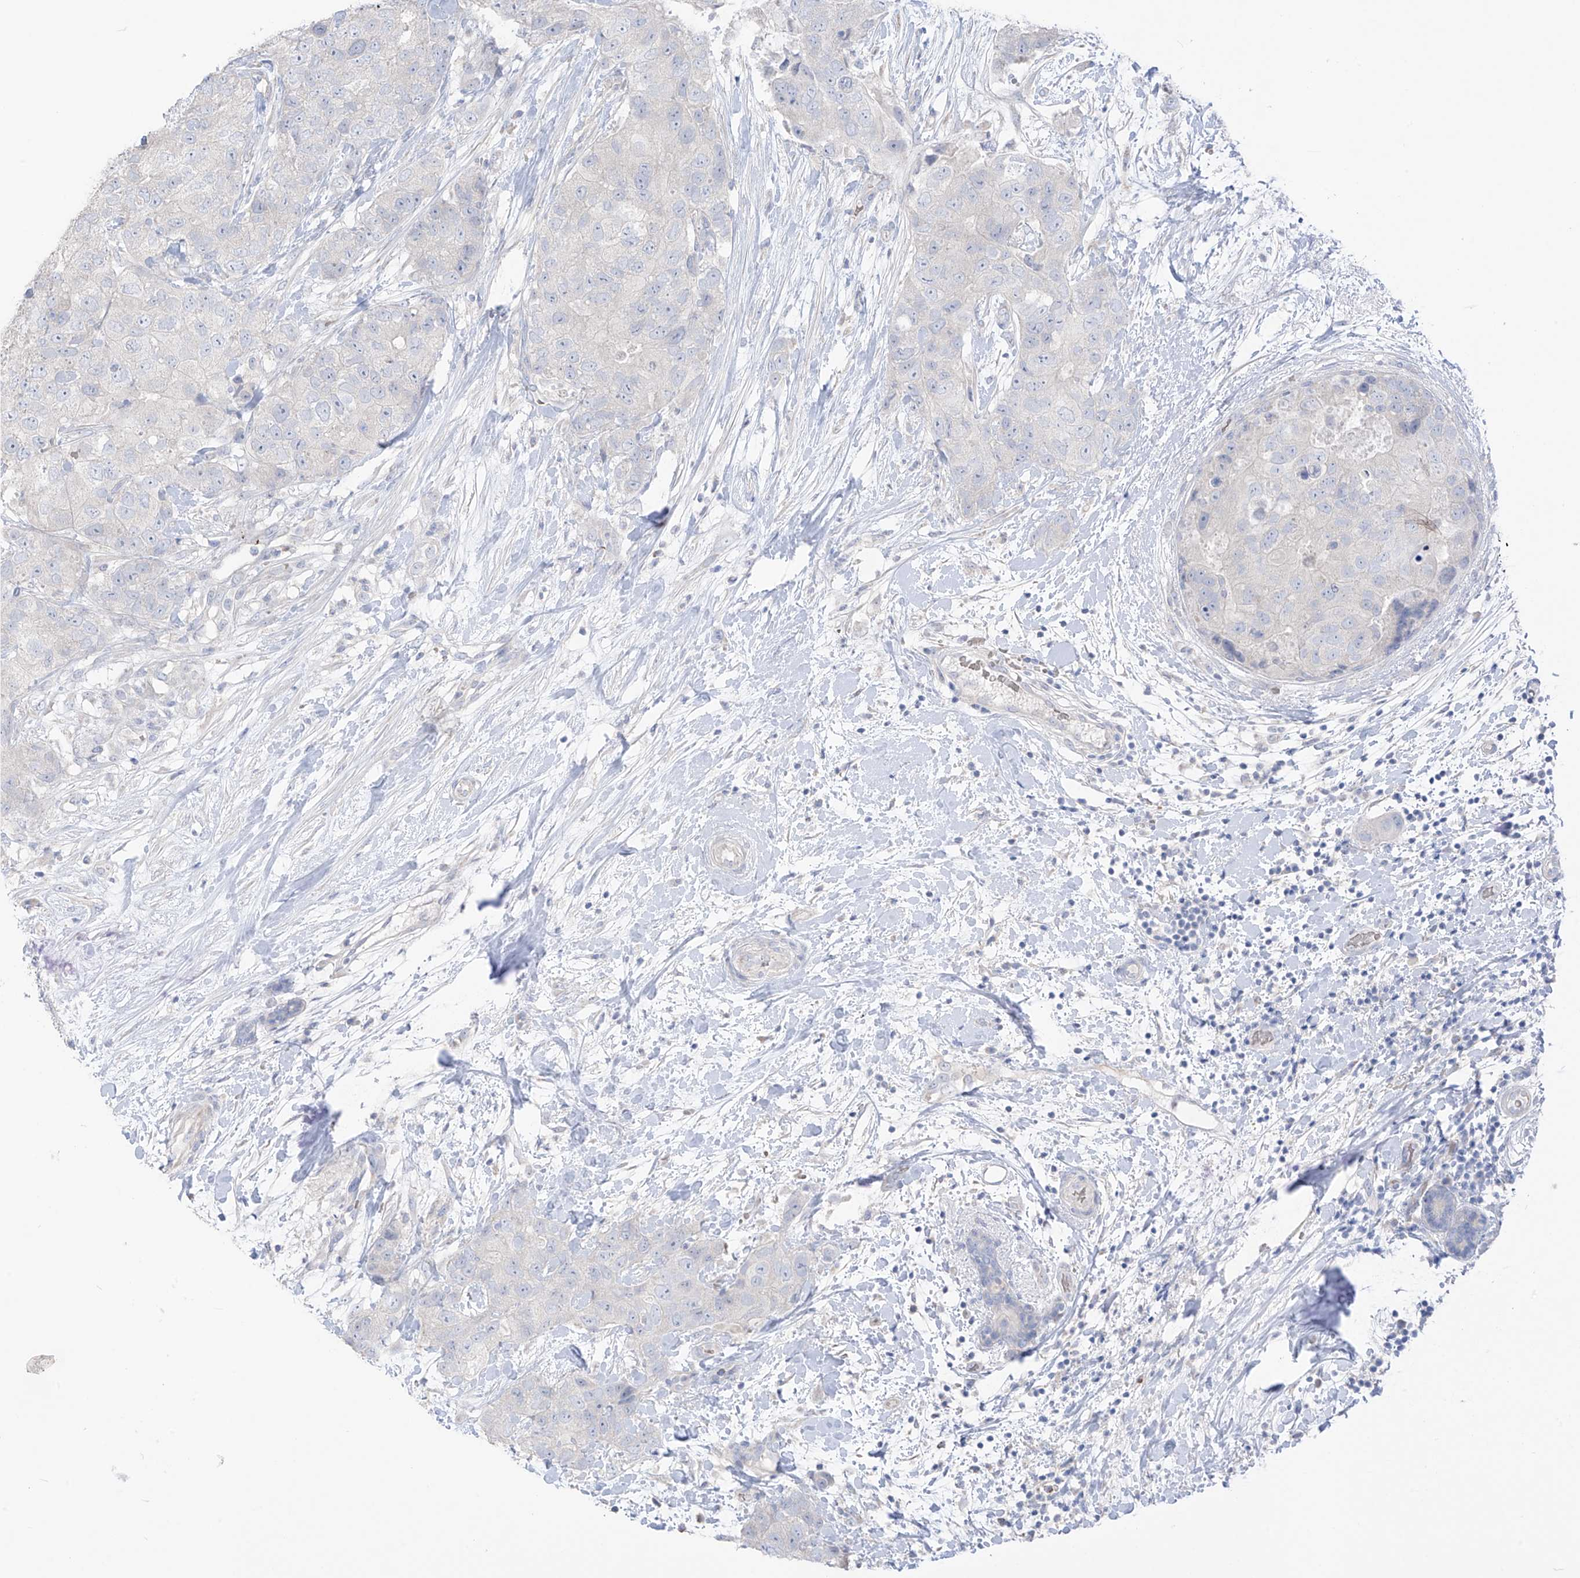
{"staining": {"intensity": "negative", "quantity": "none", "location": "none"}, "tissue": "breast cancer", "cell_type": "Tumor cells", "image_type": "cancer", "snomed": [{"axis": "morphology", "description": "Duct carcinoma"}, {"axis": "topography", "description": "Breast"}], "caption": "This is an IHC histopathology image of human breast cancer (invasive ductal carcinoma). There is no expression in tumor cells.", "gene": "ASPRV1", "patient": {"sex": "female", "age": 62}}